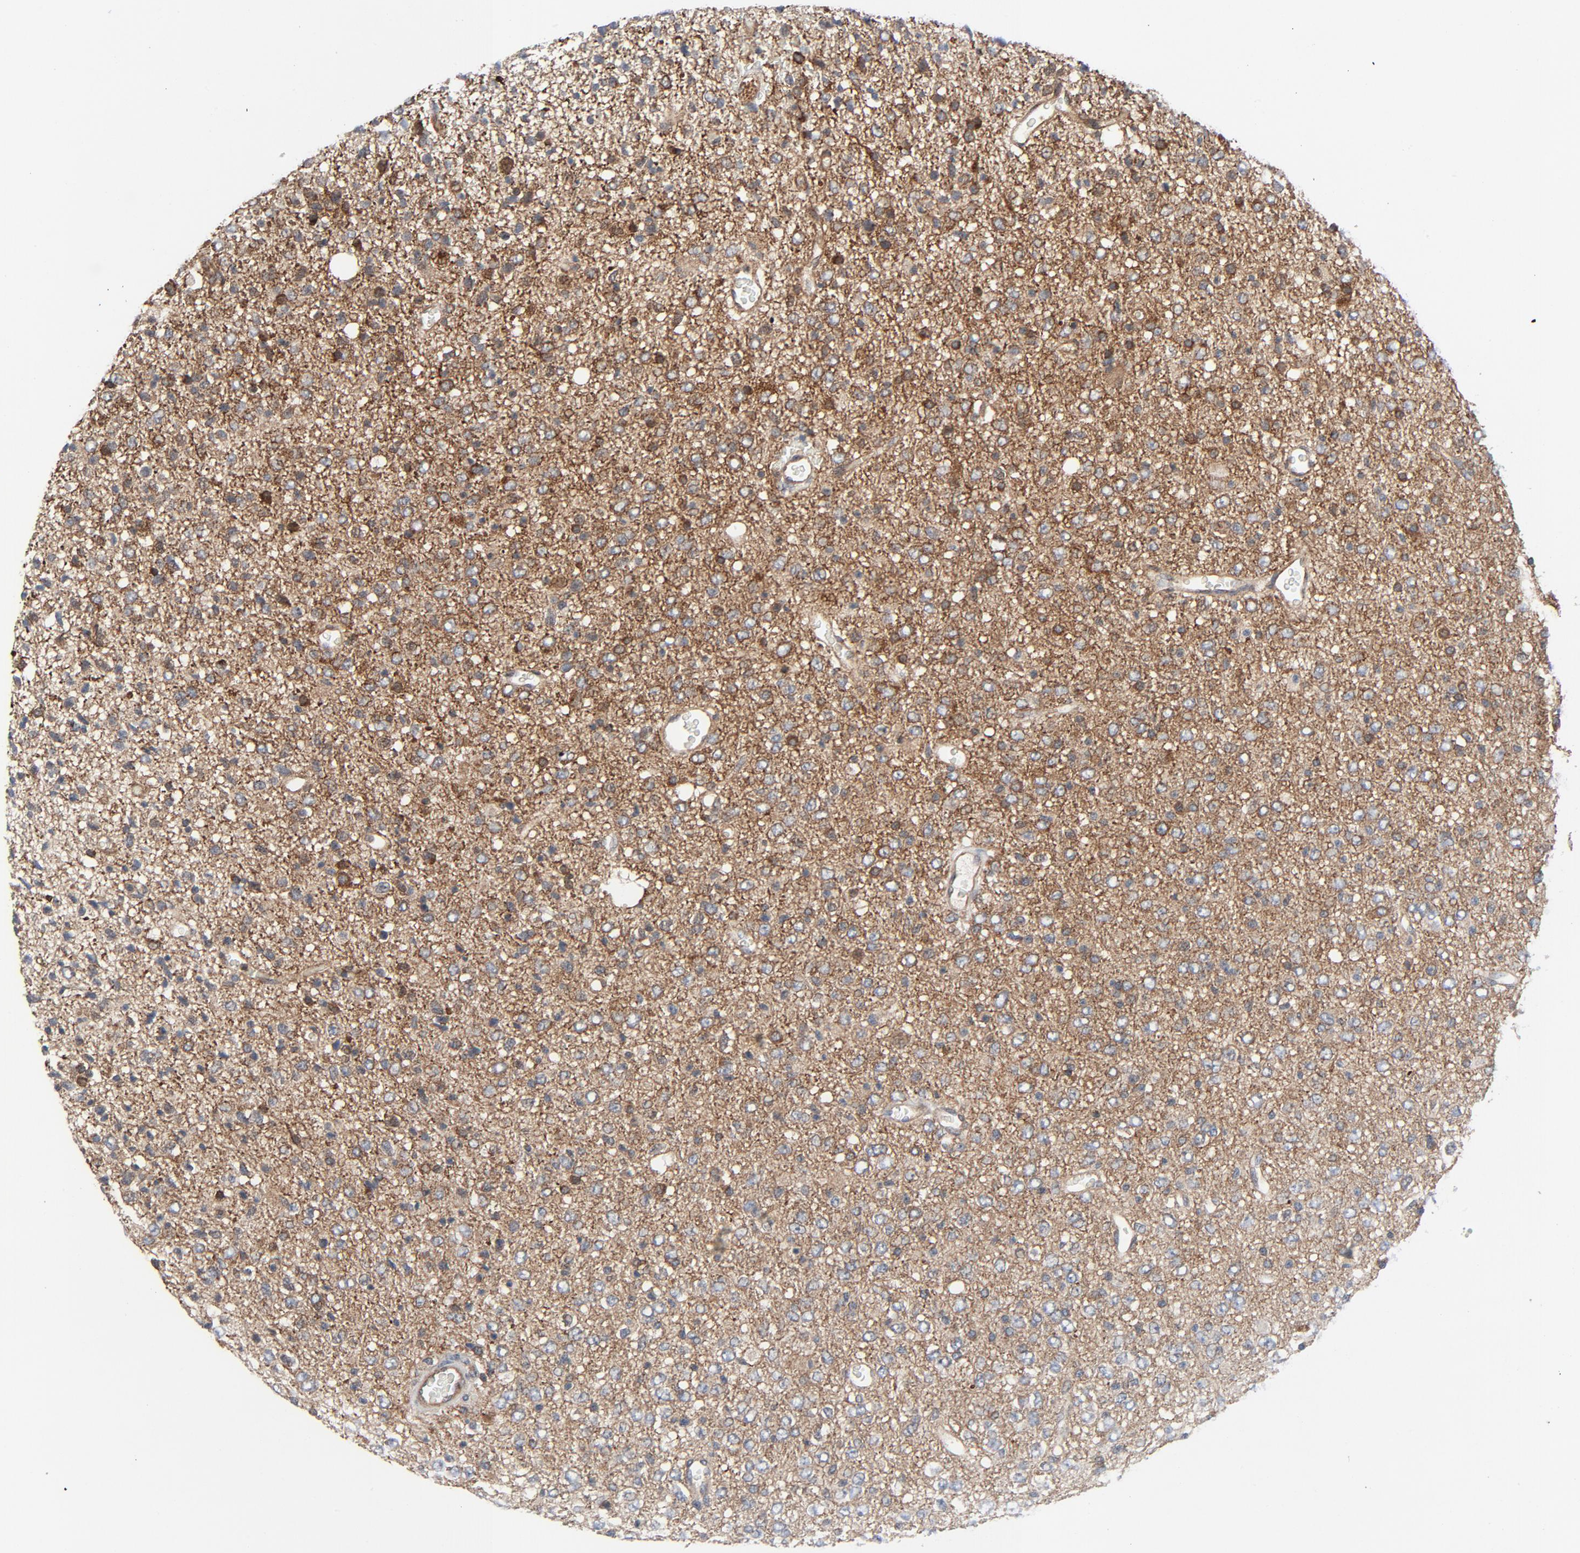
{"staining": {"intensity": "moderate", "quantity": ">75%", "location": "cytoplasmic/membranous"}, "tissue": "glioma", "cell_type": "Tumor cells", "image_type": "cancer", "snomed": [{"axis": "morphology", "description": "Glioma, malignant, High grade"}, {"axis": "topography", "description": "pancreas cauda"}], "caption": "Immunohistochemistry micrograph of neoplastic tissue: human malignant high-grade glioma stained using immunohistochemistry exhibits medium levels of moderate protein expression localized specifically in the cytoplasmic/membranous of tumor cells, appearing as a cytoplasmic/membranous brown color.", "gene": "TSG101", "patient": {"sex": "male", "age": 60}}